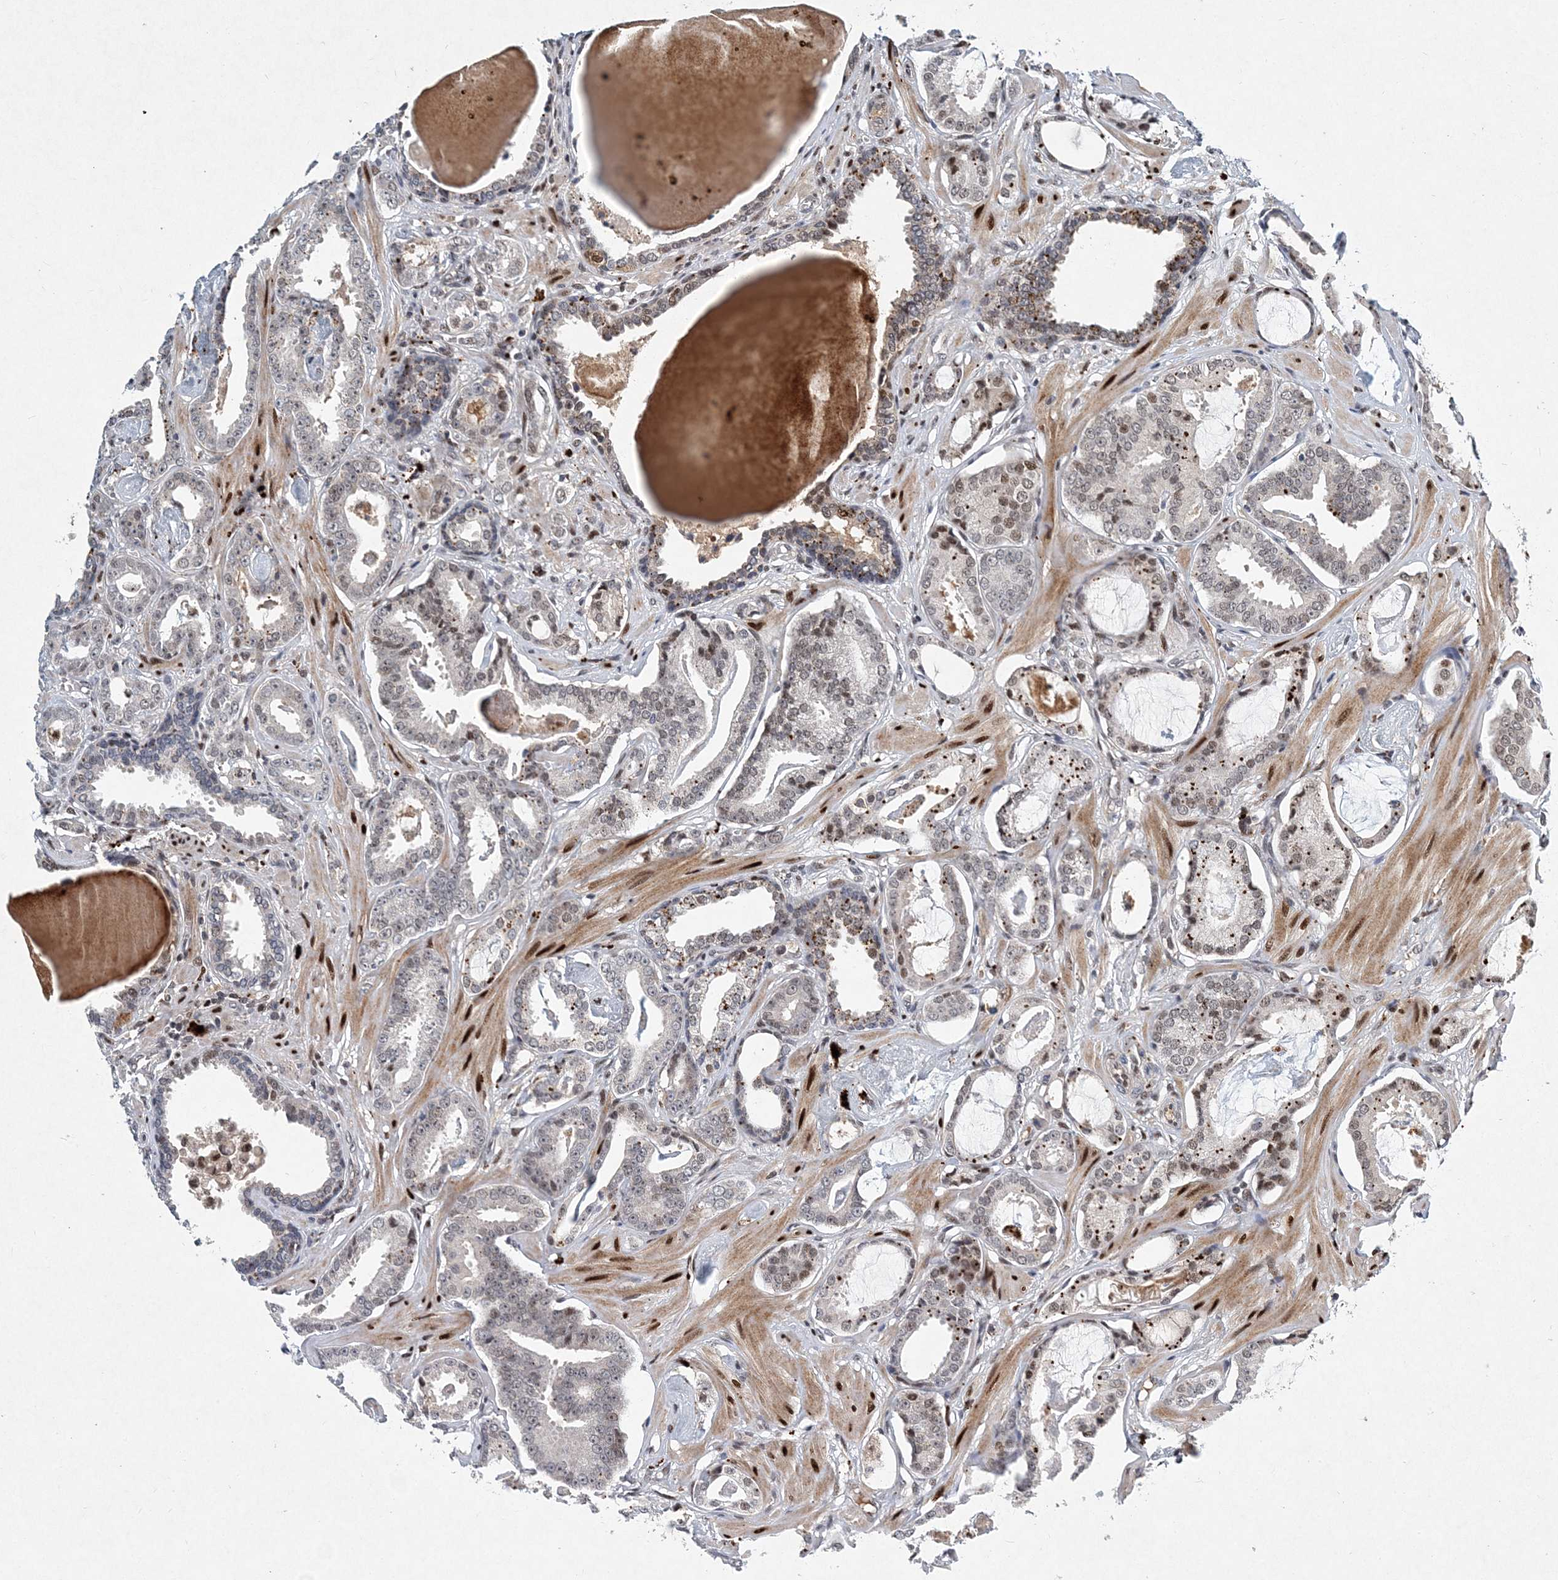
{"staining": {"intensity": "weak", "quantity": "<25%", "location": "nuclear"}, "tissue": "prostate cancer", "cell_type": "Tumor cells", "image_type": "cancer", "snomed": [{"axis": "morphology", "description": "Adenocarcinoma, Low grade"}, {"axis": "topography", "description": "Prostate"}], "caption": "Histopathology image shows no significant protein positivity in tumor cells of adenocarcinoma (low-grade) (prostate).", "gene": "KPNA4", "patient": {"sex": "male", "age": 53}}